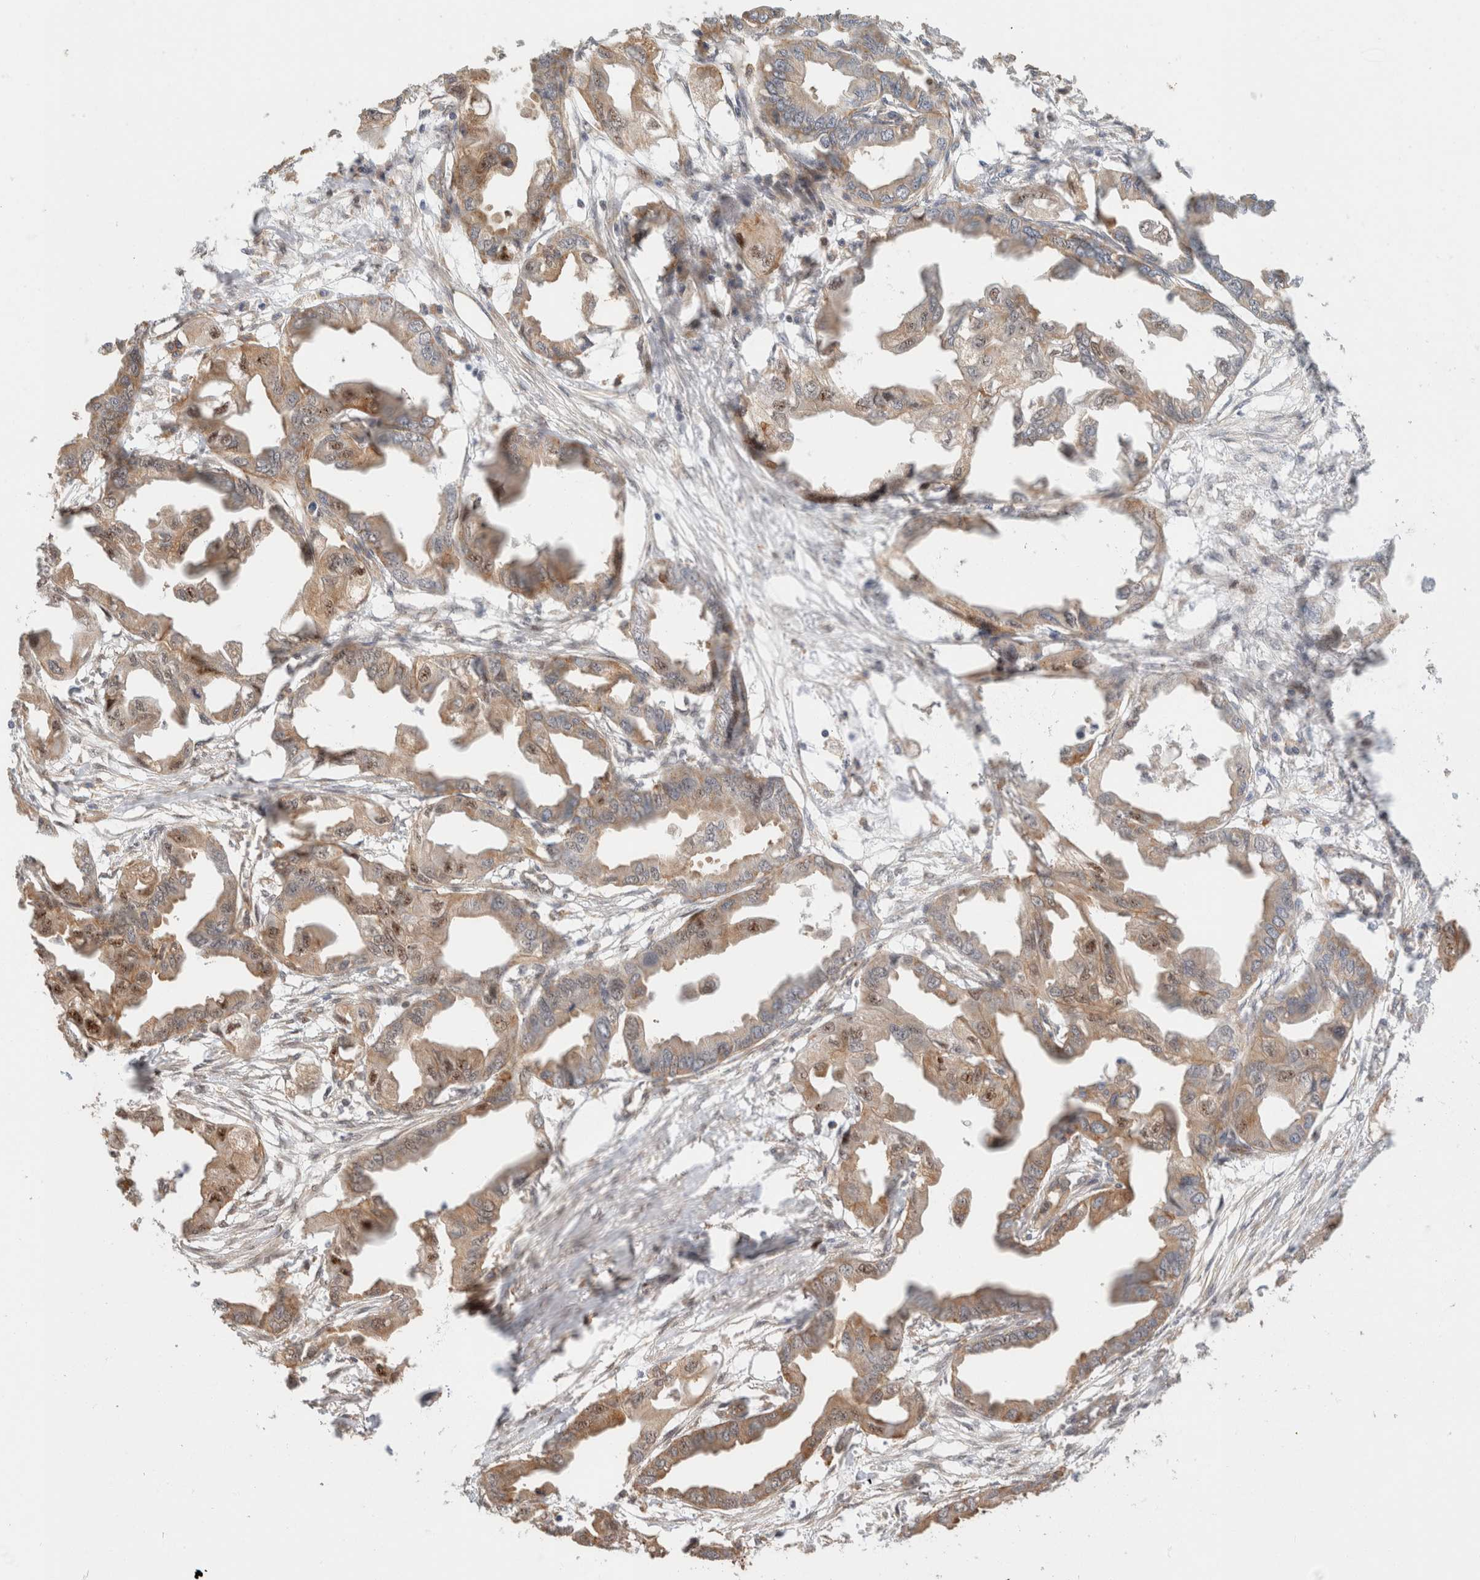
{"staining": {"intensity": "weak", "quantity": ">75%", "location": "cytoplasmic/membranous,nuclear"}, "tissue": "endometrial cancer", "cell_type": "Tumor cells", "image_type": "cancer", "snomed": [{"axis": "morphology", "description": "Adenocarcinoma, NOS"}, {"axis": "morphology", "description": "Adenocarcinoma, metastatic, NOS"}, {"axis": "topography", "description": "Adipose tissue"}, {"axis": "topography", "description": "Endometrium"}], "caption": "A micrograph of endometrial metastatic adenocarcinoma stained for a protein reveals weak cytoplasmic/membranous and nuclear brown staining in tumor cells.", "gene": "ID3", "patient": {"sex": "female", "age": 67}}